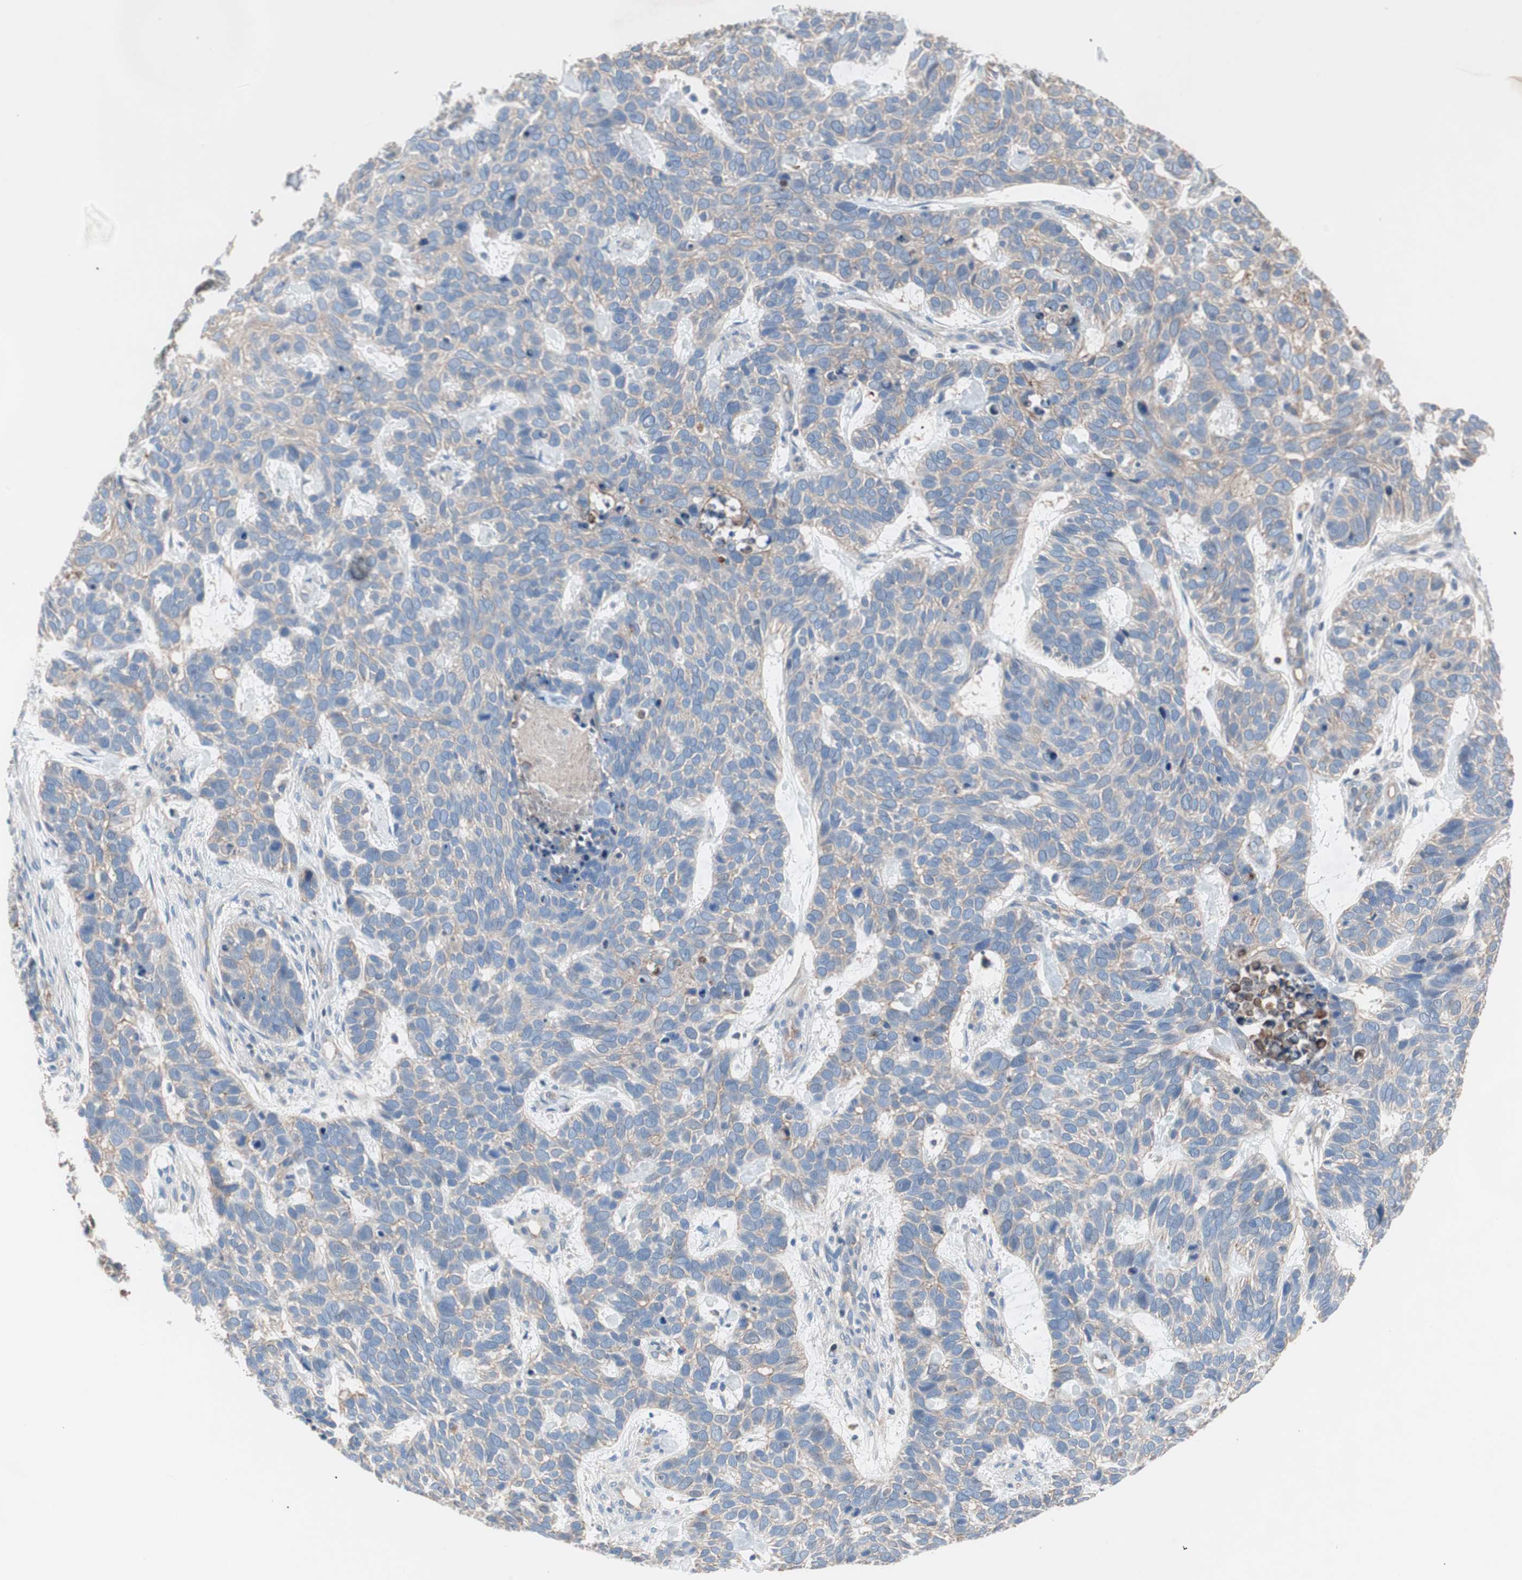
{"staining": {"intensity": "weak", "quantity": "25%-75%", "location": "cytoplasmic/membranous"}, "tissue": "skin cancer", "cell_type": "Tumor cells", "image_type": "cancer", "snomed": [{"axis": "morphology", "description": "Basal cell carcinoma"}, {"axis": "topography", "description": "Skin"}], "caption": "A brown stain highlights weak cytoplasmic/membranous expression of a protein in skin cancer tumor cells.", "gene": "GPR160", "patient": {"sex": "male", "age": 87}}